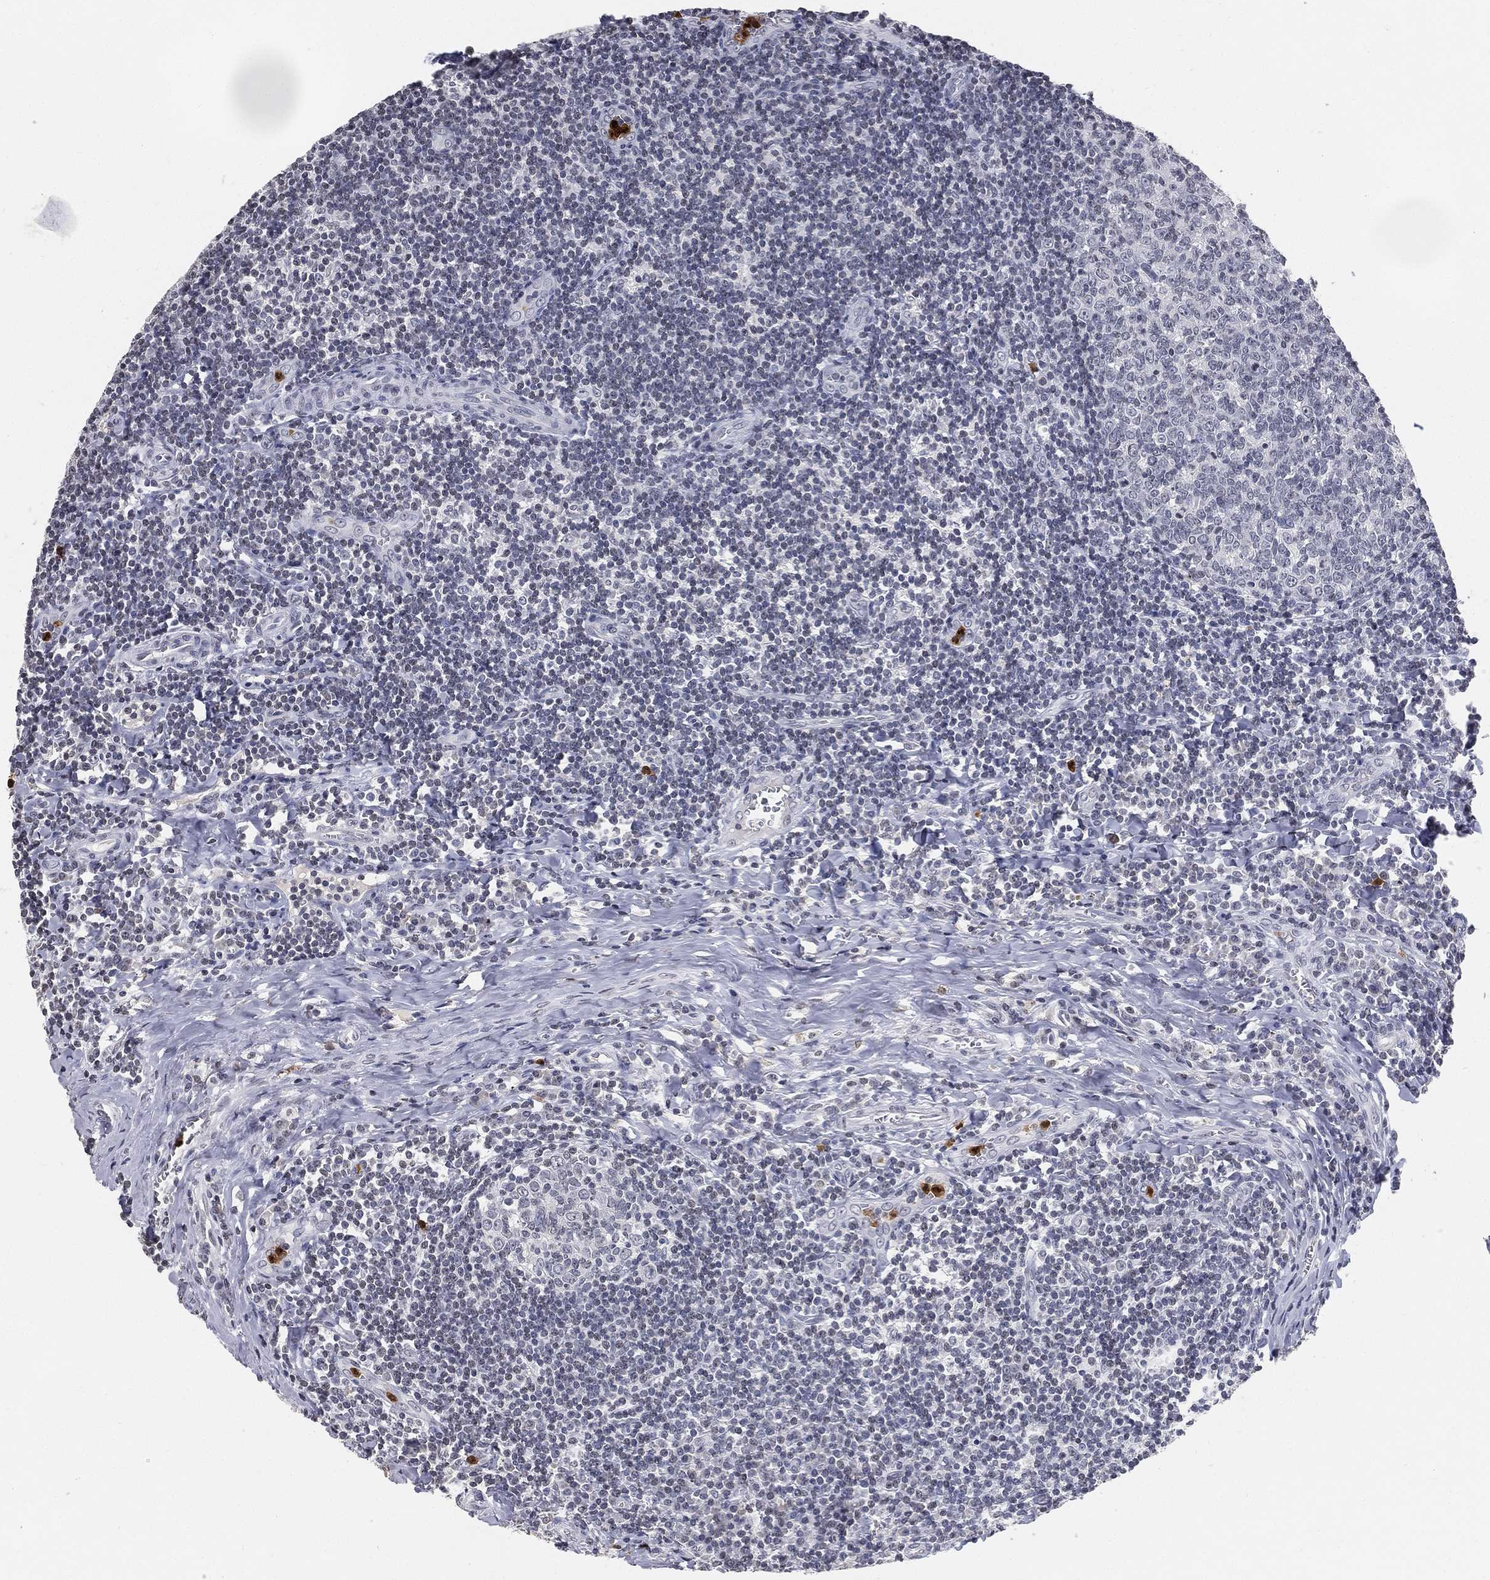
{"staining": {"intensity": "negative", "quantity": "none", "location": "none"}, "tissue": "tonsil", "cell_type": "Germinal center cells", "image_type": "normal", "snomed": [{"axis": "morphology", "description": "Normal tissue, NOS"}, {"axis": "morphology", "description": "Inflammation, NOS"}, {"axis": "topography", "description": "Tonsil"}], "caption": "Immunohistochemistry micrograph of normal human tonsil stained for a protein (brown), which exhibits no staining in germinal center cells. Brightfield microscopy of IHC stained with DAB (brown) and hematoxylin (blue), captured at high magnification.", "gene": "ARG1", "patient": {"sex": "female", "age": 31}}